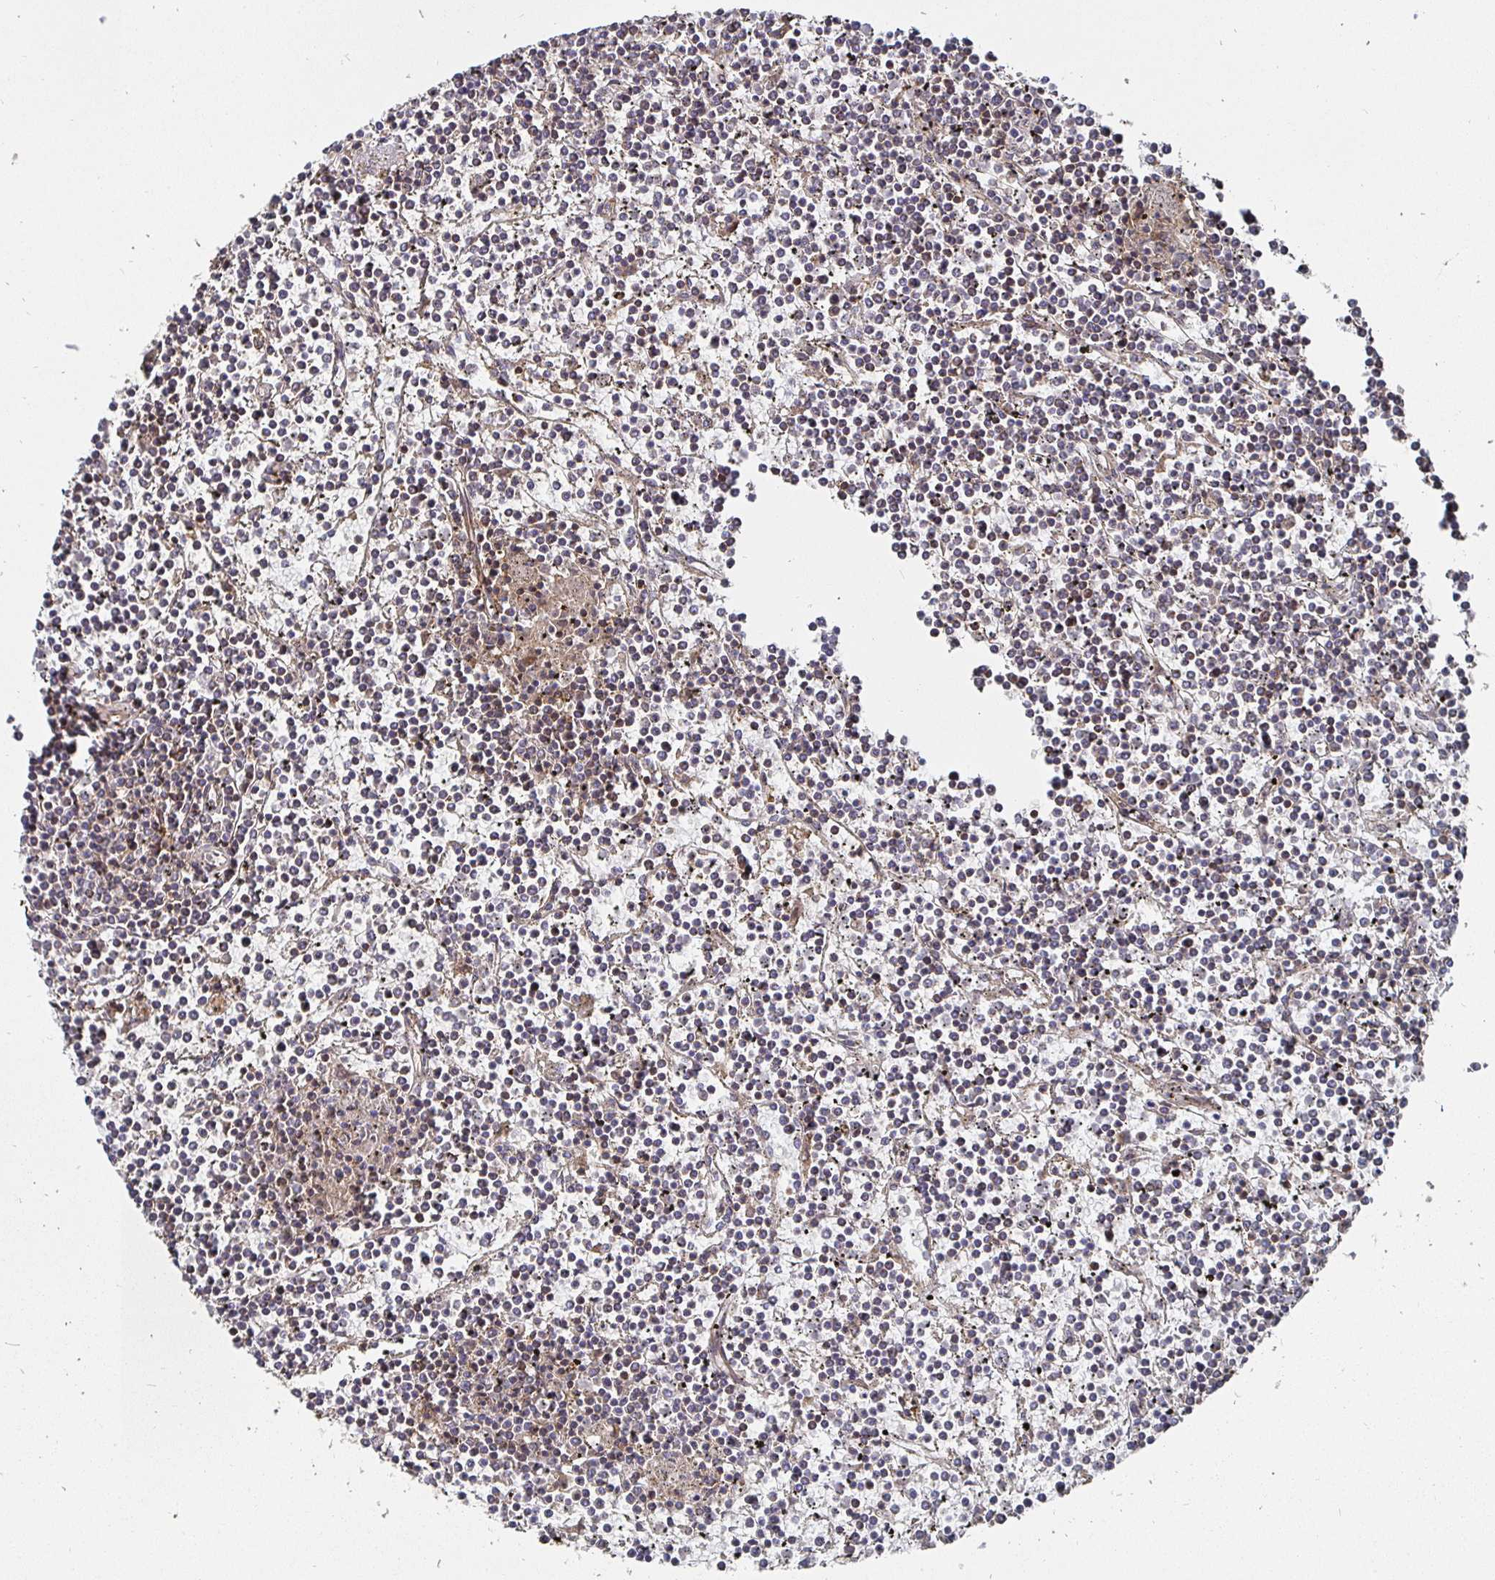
{"staining": {"intensity": "moderate", "quantity": "<25%", "location": "cytoplasmic/membranous"}, "tissue": "lymphoma", "cell_type": "Tumor cells", "image_type": "cancer", "snomed": [{"axis": "morphology", "description": "Malignant lymphoma, non-Hodgkin's type, Low grade"}, {"axis": "topography", "description": "Spleen"}], "caption": "Brown immunohistochemical staining in human lymphoma exhibits moderate cytoplasmic/membranous positivity in approximately <25% of tumor cells. Nuclei are stained in blue.", "gene": "GJA4", "patient": {"sex": "female", "age": 19}}